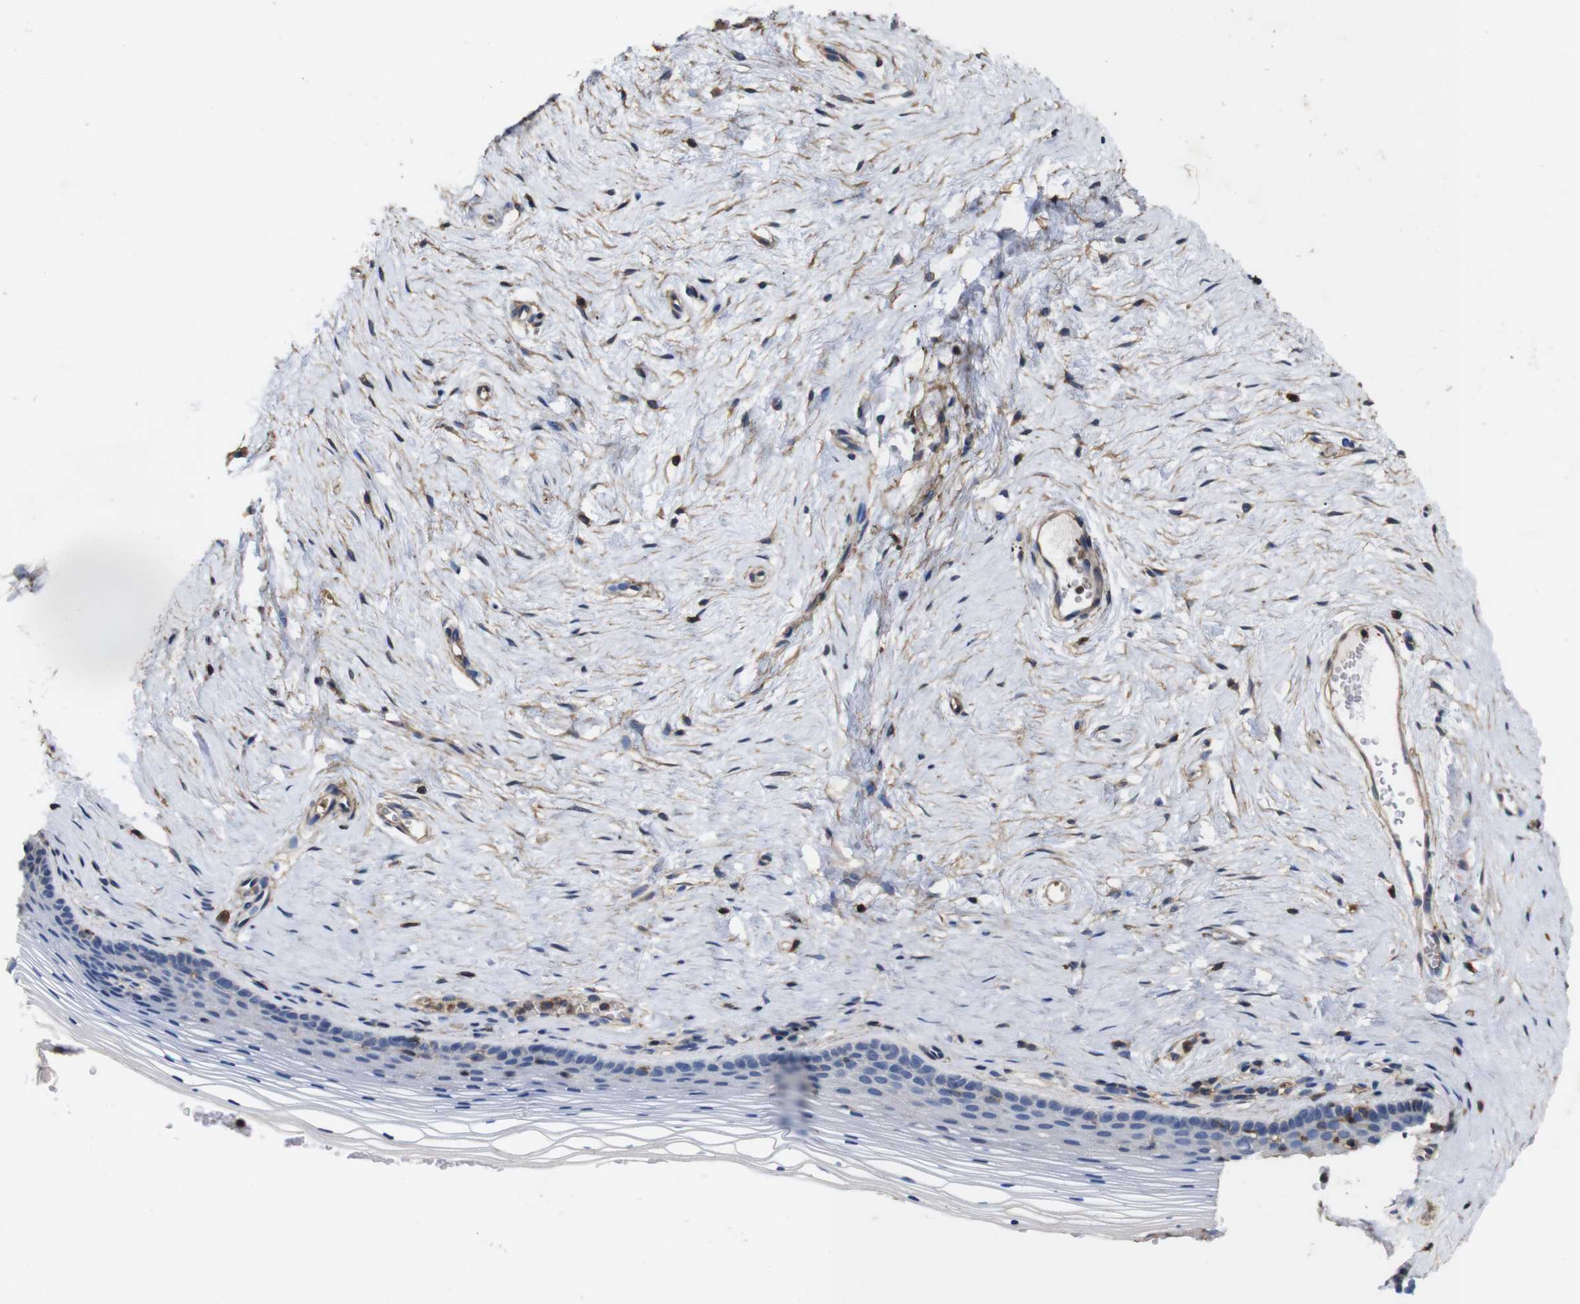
{"staining": {"intensity": "negative", "quantity": "none", "location": "none"}, "tissue": "vagina", "cell_type": "Squamous epithelial cells", "image_type": "normal", "snomed": [{"axis": "morphology", "description": "Normal tissue, NOS"}, {"axis": "topography", "description": "Vagina"}], "caption": "Human vagina stained for a protein using IHC demonstrates no positivity in squamous epithelial cells.", "gene": "PI4KA", "patient": {"sex": "female", "age": 32}}